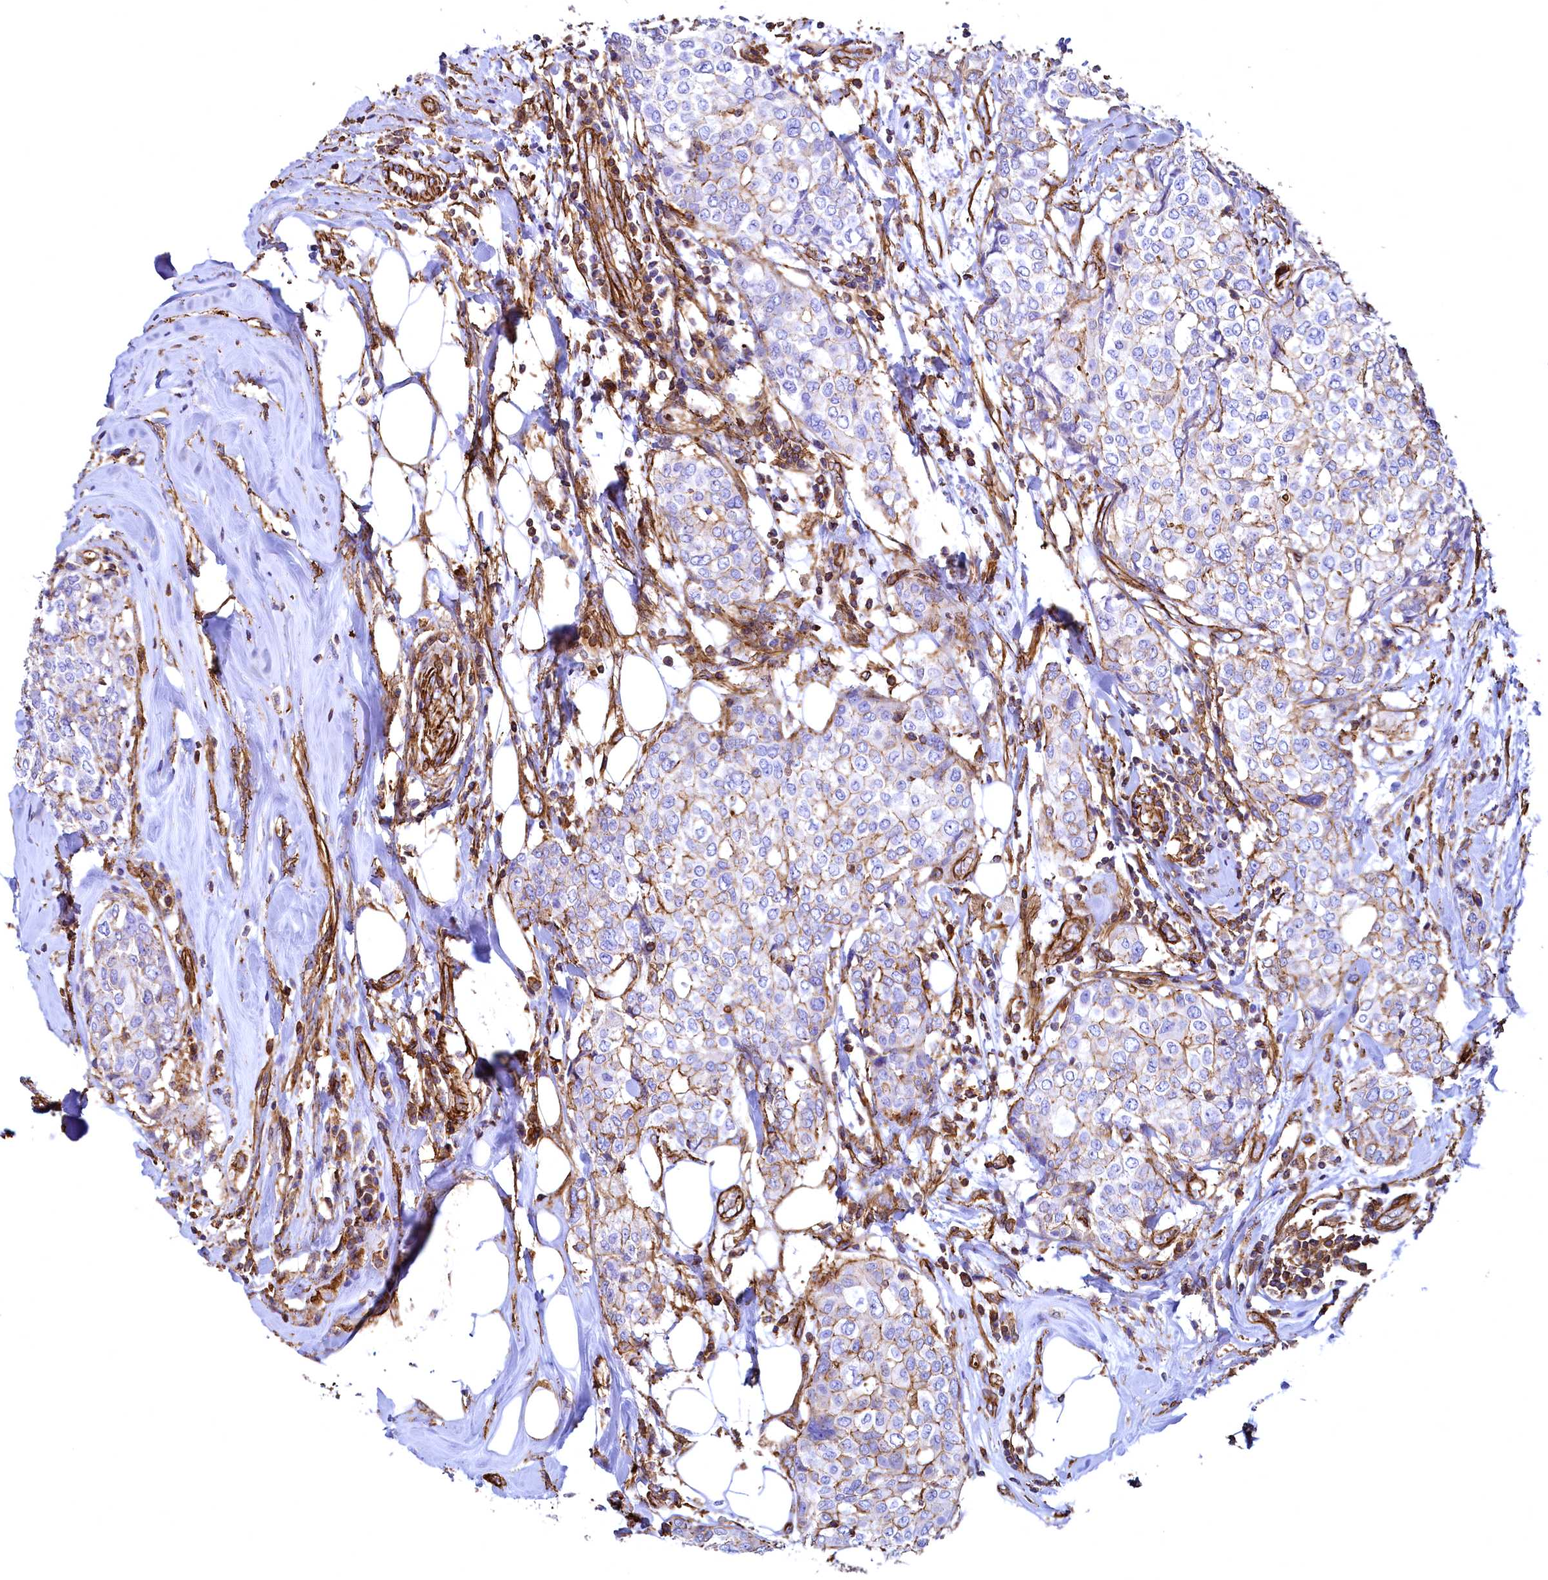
{"staining": {"intensity": "moderate", "quantity": "<25%", "location": "cytoplasmic/membranous"}, "tissue": "breast cancer", "cell_type": "Tumor cells", "image_type": "cancer", "snomed": [{"axis": "morphology", "description": "Lobular carcinoma"}, {"axis": "topography", "description": "Breast"}], "caption": "Protein expression analysis of human breast lobular carcinoma reveals moderate cytoplasmic/membranous positivity in approximately <25% of tumor cells.", "gene": "THBS1", "patient": {"sex": "female", "age": 51}}